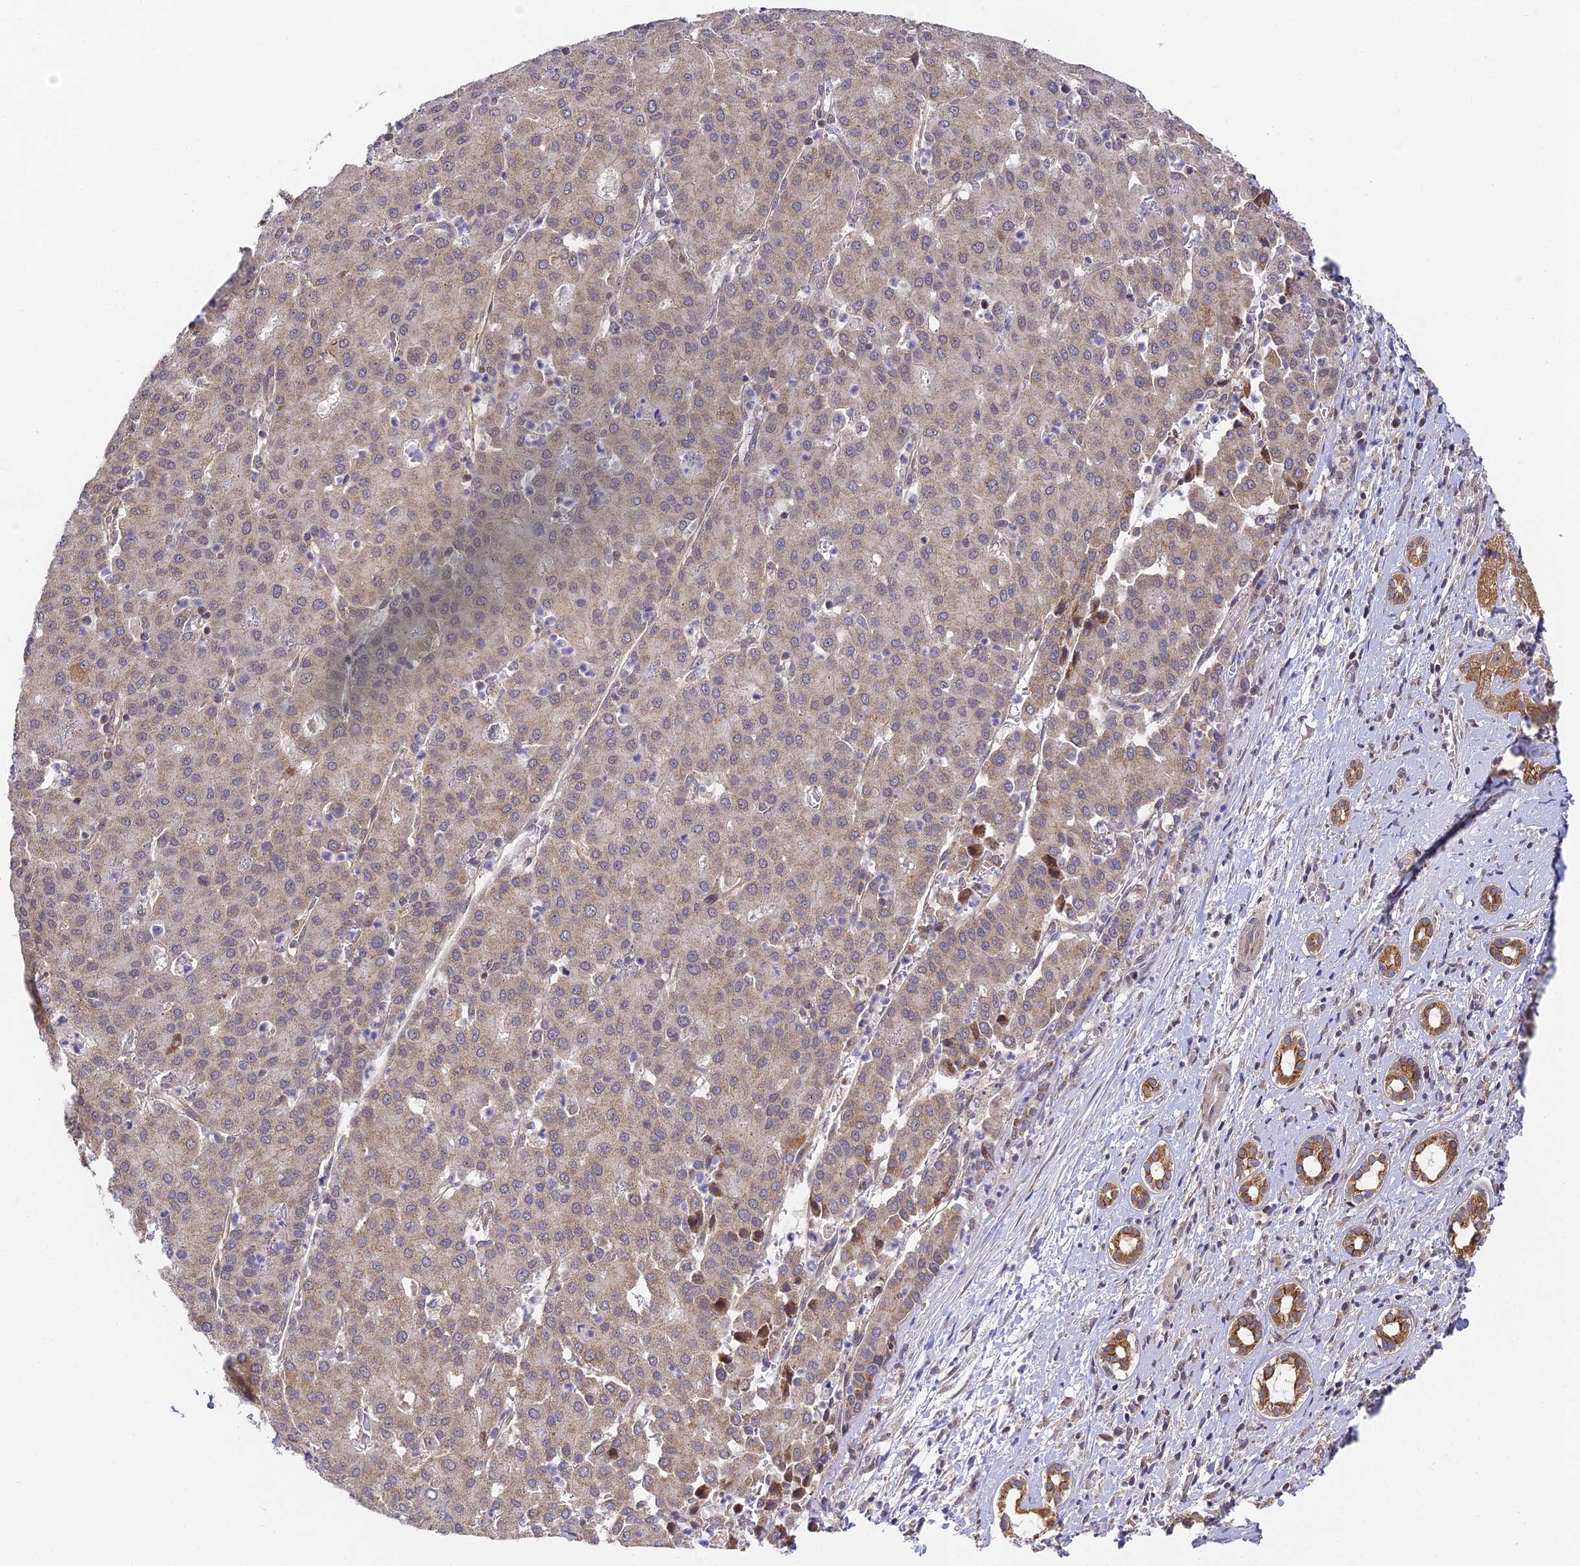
{"staining": {"intensity": "moderate", "quantity": "25%-75%", "location": "cytoplasmic/membranous"}, "tissue": "liver cancer", "cell_type": "Tumor cells", "image_type": "cancer", "snomed": [{"axis": "morphology", "description": "Carcinoma, Hepatocellular, NOS"}, {"axis": "topography", "description": "Liver"}], "caption": "This histopathology image exhibits IHC staining of liver cancer (hepatocellular carcinoma), with medium moderate cytoplasmic/membranous positivity in about 25%-75% of tumor cells.", "gene": "DNAAF10", "patient": {"sex": "male", "age": 65}}